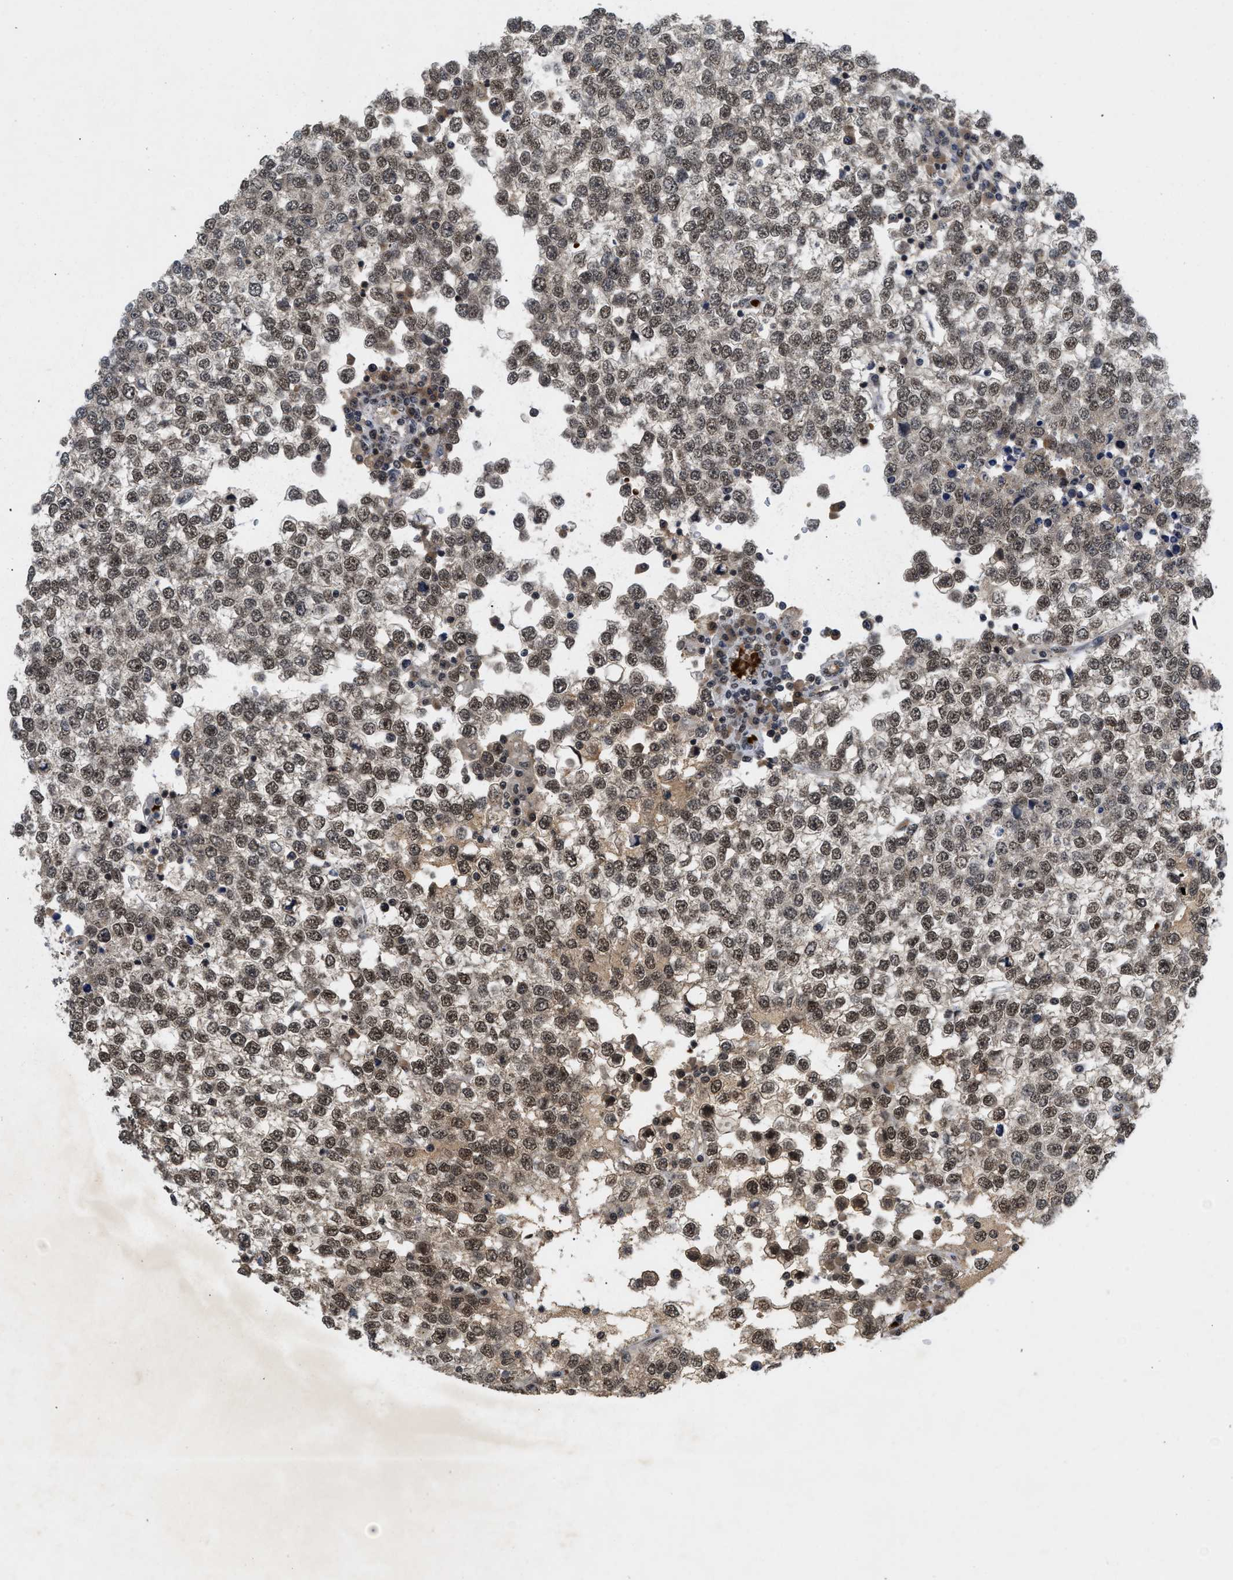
{"staining": {"intensity": "moderate", "quantity": ">75%", "location": "nuclear"}, "tissue": "testis cancer", "cell_type": "Tumor cells", "image_type": "cancer", "snomed": [{"axis": "morphology", "description": "Seminoma, NOS"}, {"axis": "topography", "description": "Testis"}], "caption": "Testis cancer stained for a protein (brown) shows moderate nuclear positive staining in approximately >75% of tumor cells.", "gene": "ZNF346", "patient": {"sex": "male", "age": 65}}